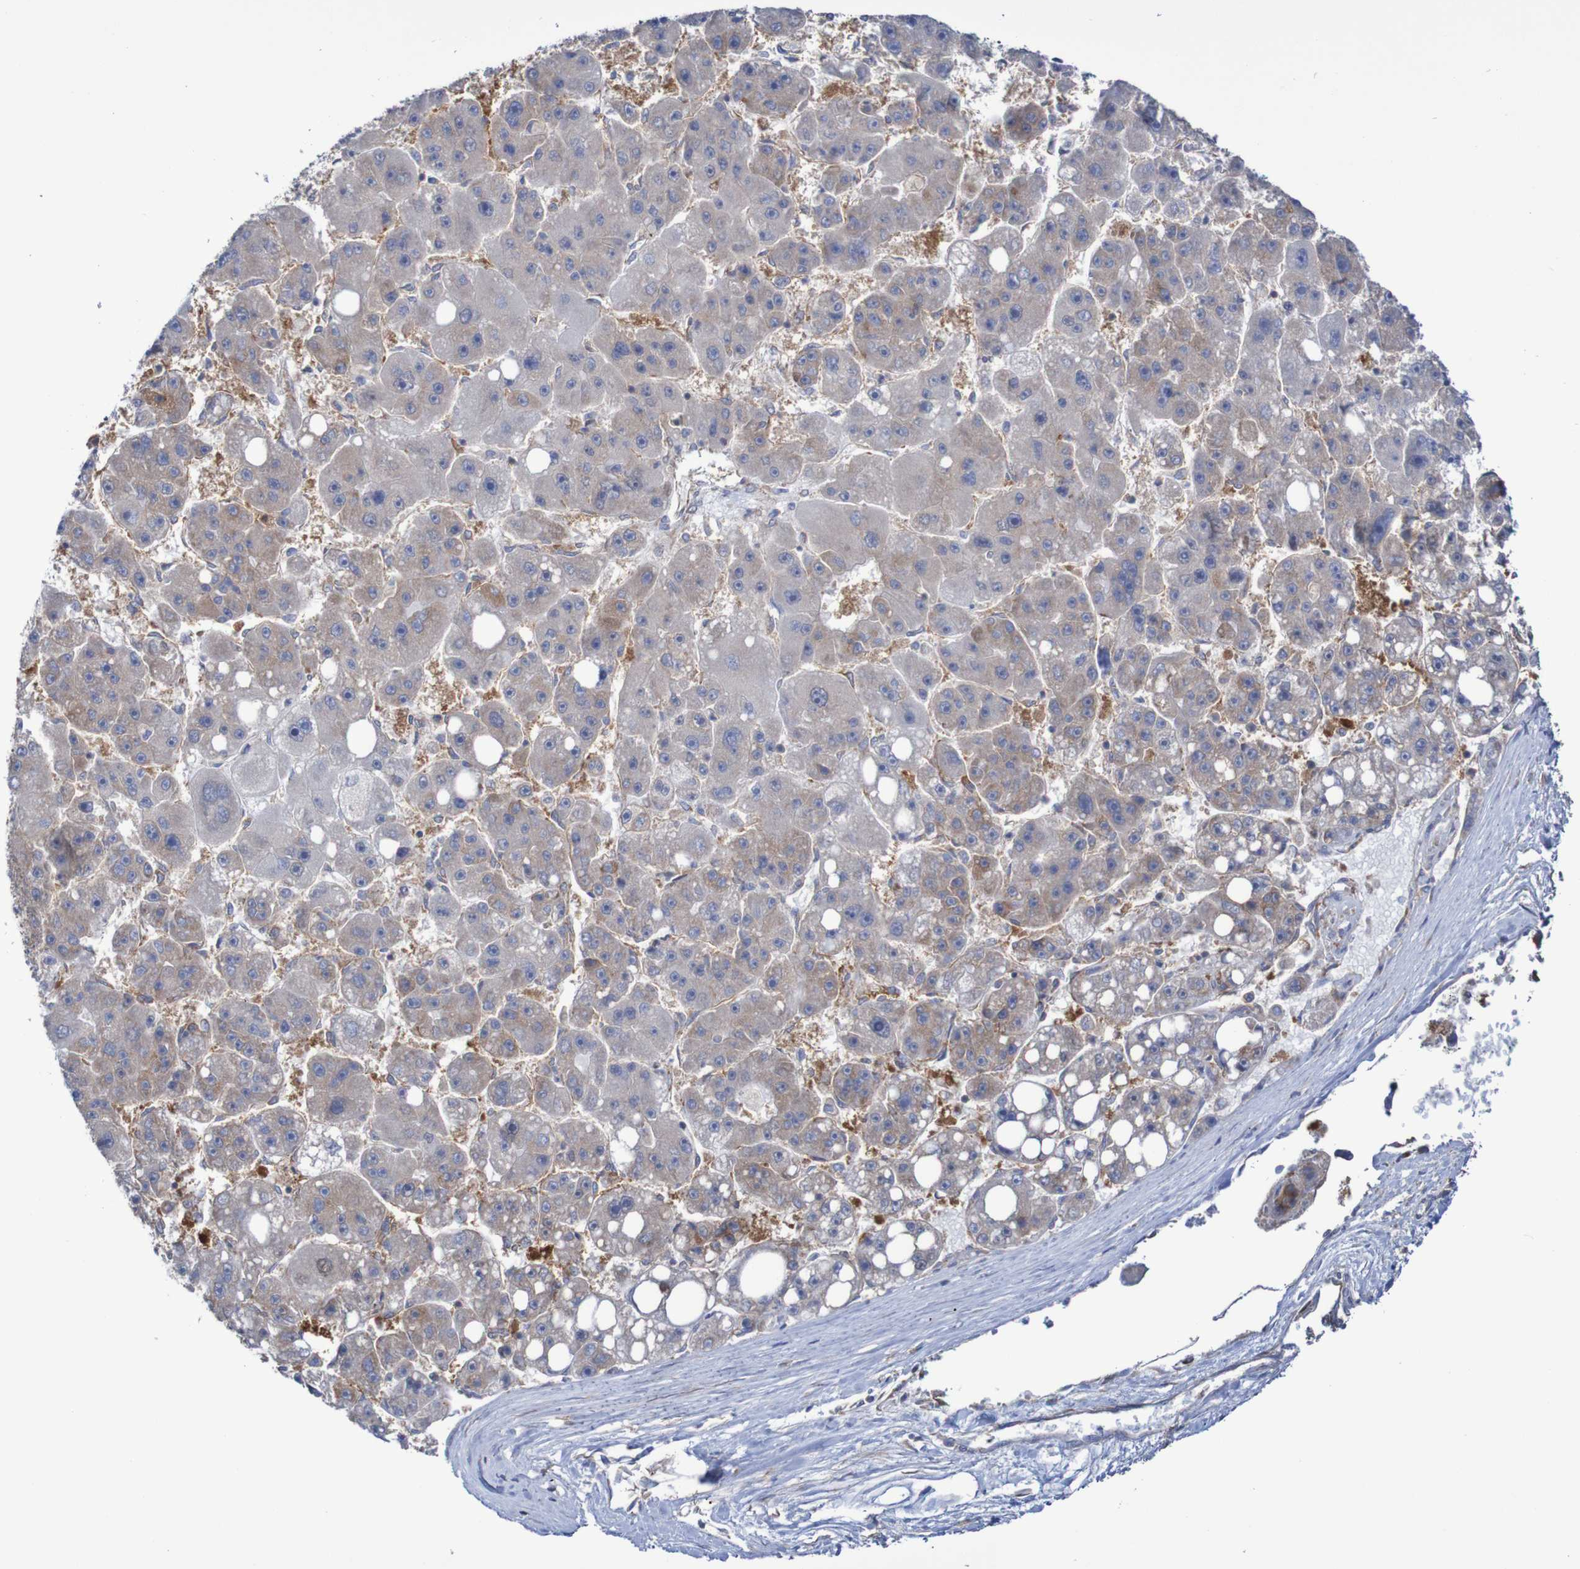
{"staining": {"intensity": "weak", "quantity": "<25%", "location": "cytoplasmic/membranous"}, "tissue": "liver cancer", "cell_type": "Tumor cells", "image_type": "cancer", "snomed": [{"axis": "morphology", "description": "Carcinoma, Hepatocellular, NOS"}, {"axis": "topography", "description": "Liver"}], "caption": "Hepatocellular carcinoma (liver) was stained to show a protein in brown. There is no significant staining in tumor cells.", "gene": "FXR2", "patient": {"sex": "female", "age": 61}}